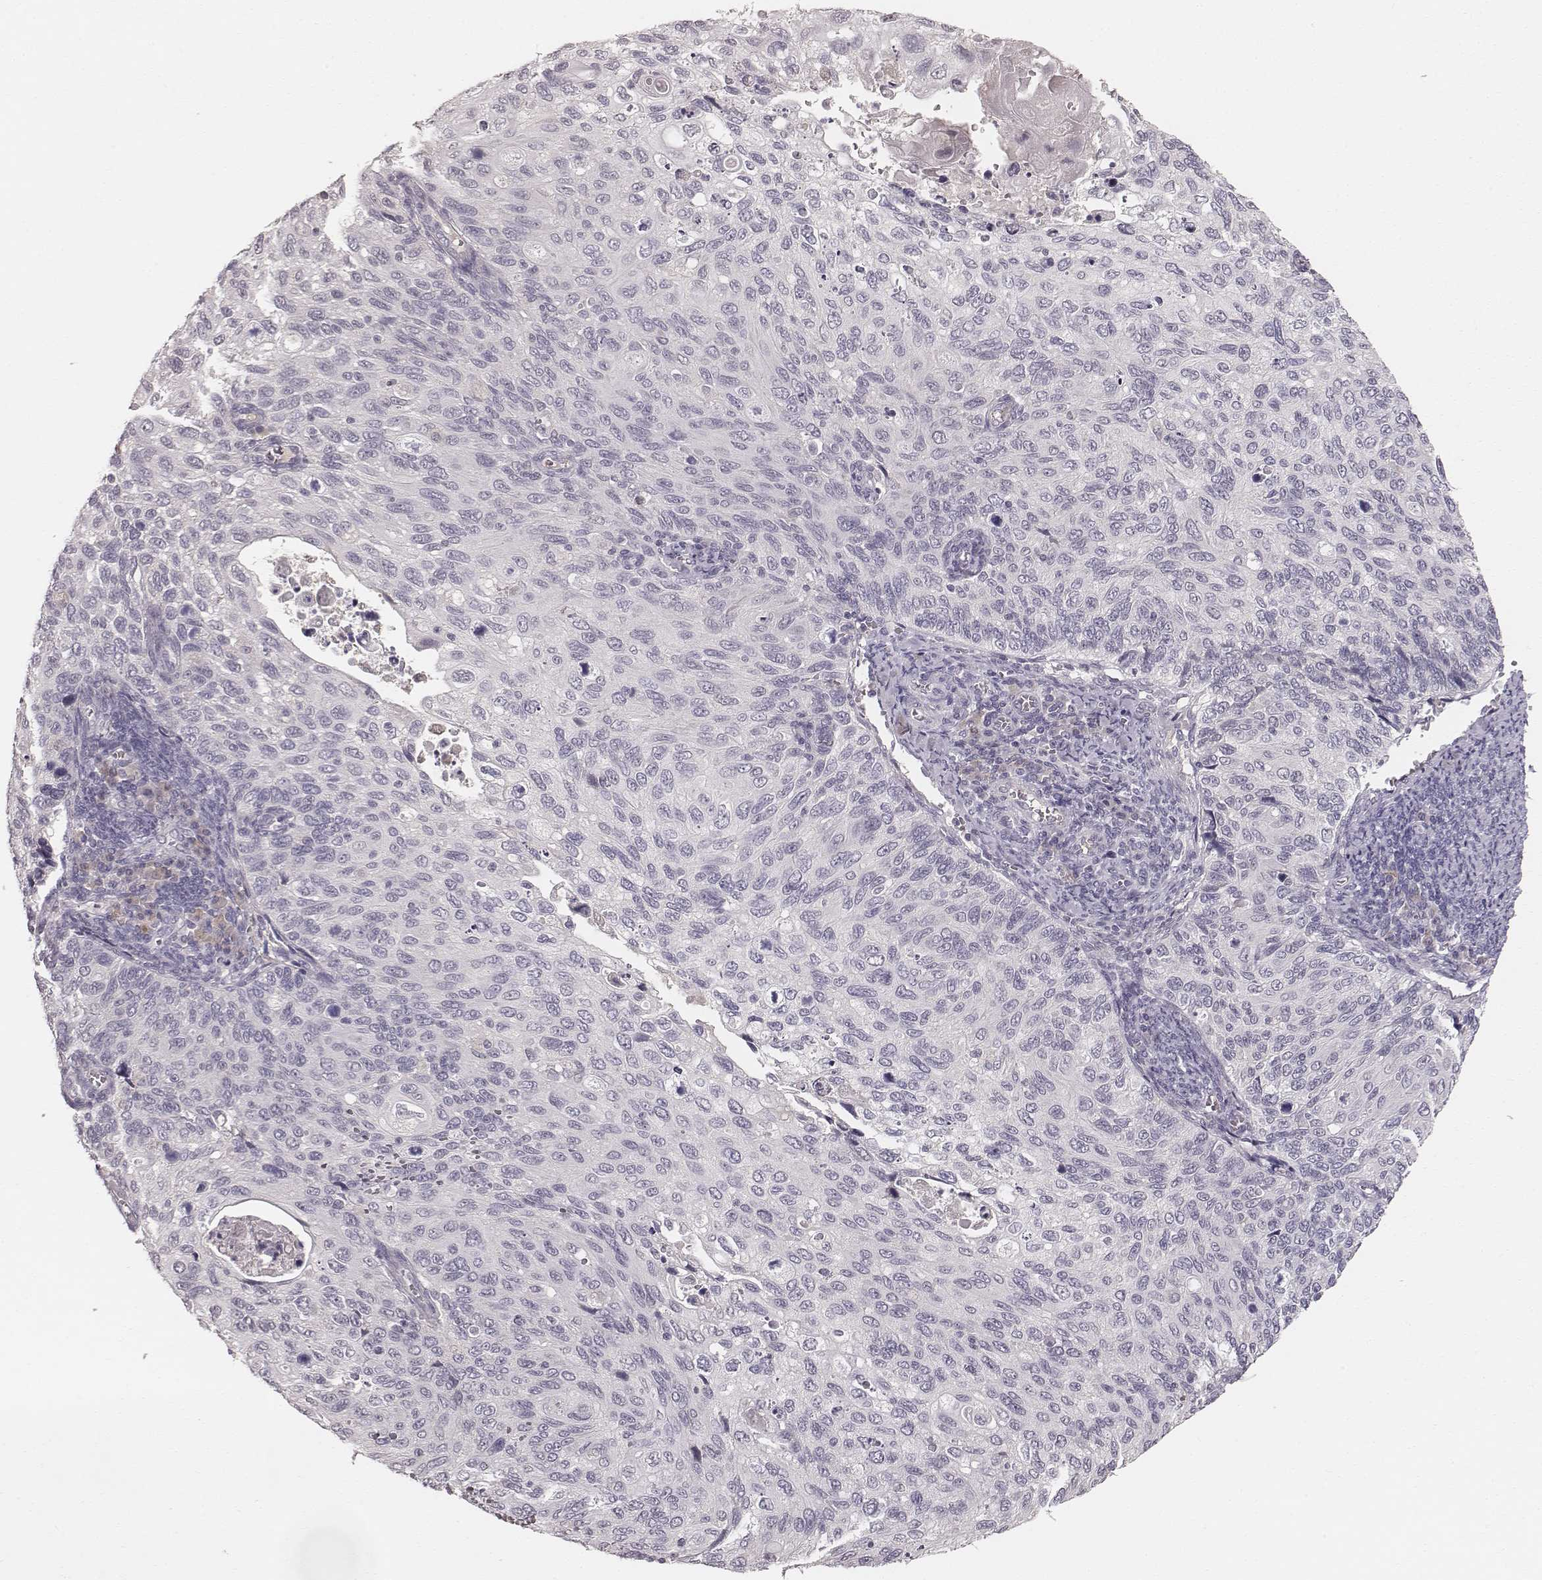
{"staining": {"intensity": "negative", "quantity": "none", "location": "none"}, "tissue": "cervical cancer", "cell_type": "Tumor cells", "image_type": "cancer", "snomed": [{"axis": "morphology", "description": "Squamous cell carcinoma, NOS"}, {"axis": "topography", "description": "Cervix"}], "caption": "This is a photomicrograph of IHC staining of cervical cancer, which shows no staining in tumor cells.", "gene": "LY6K", "patient": {"sex": "female", "age": 70}}